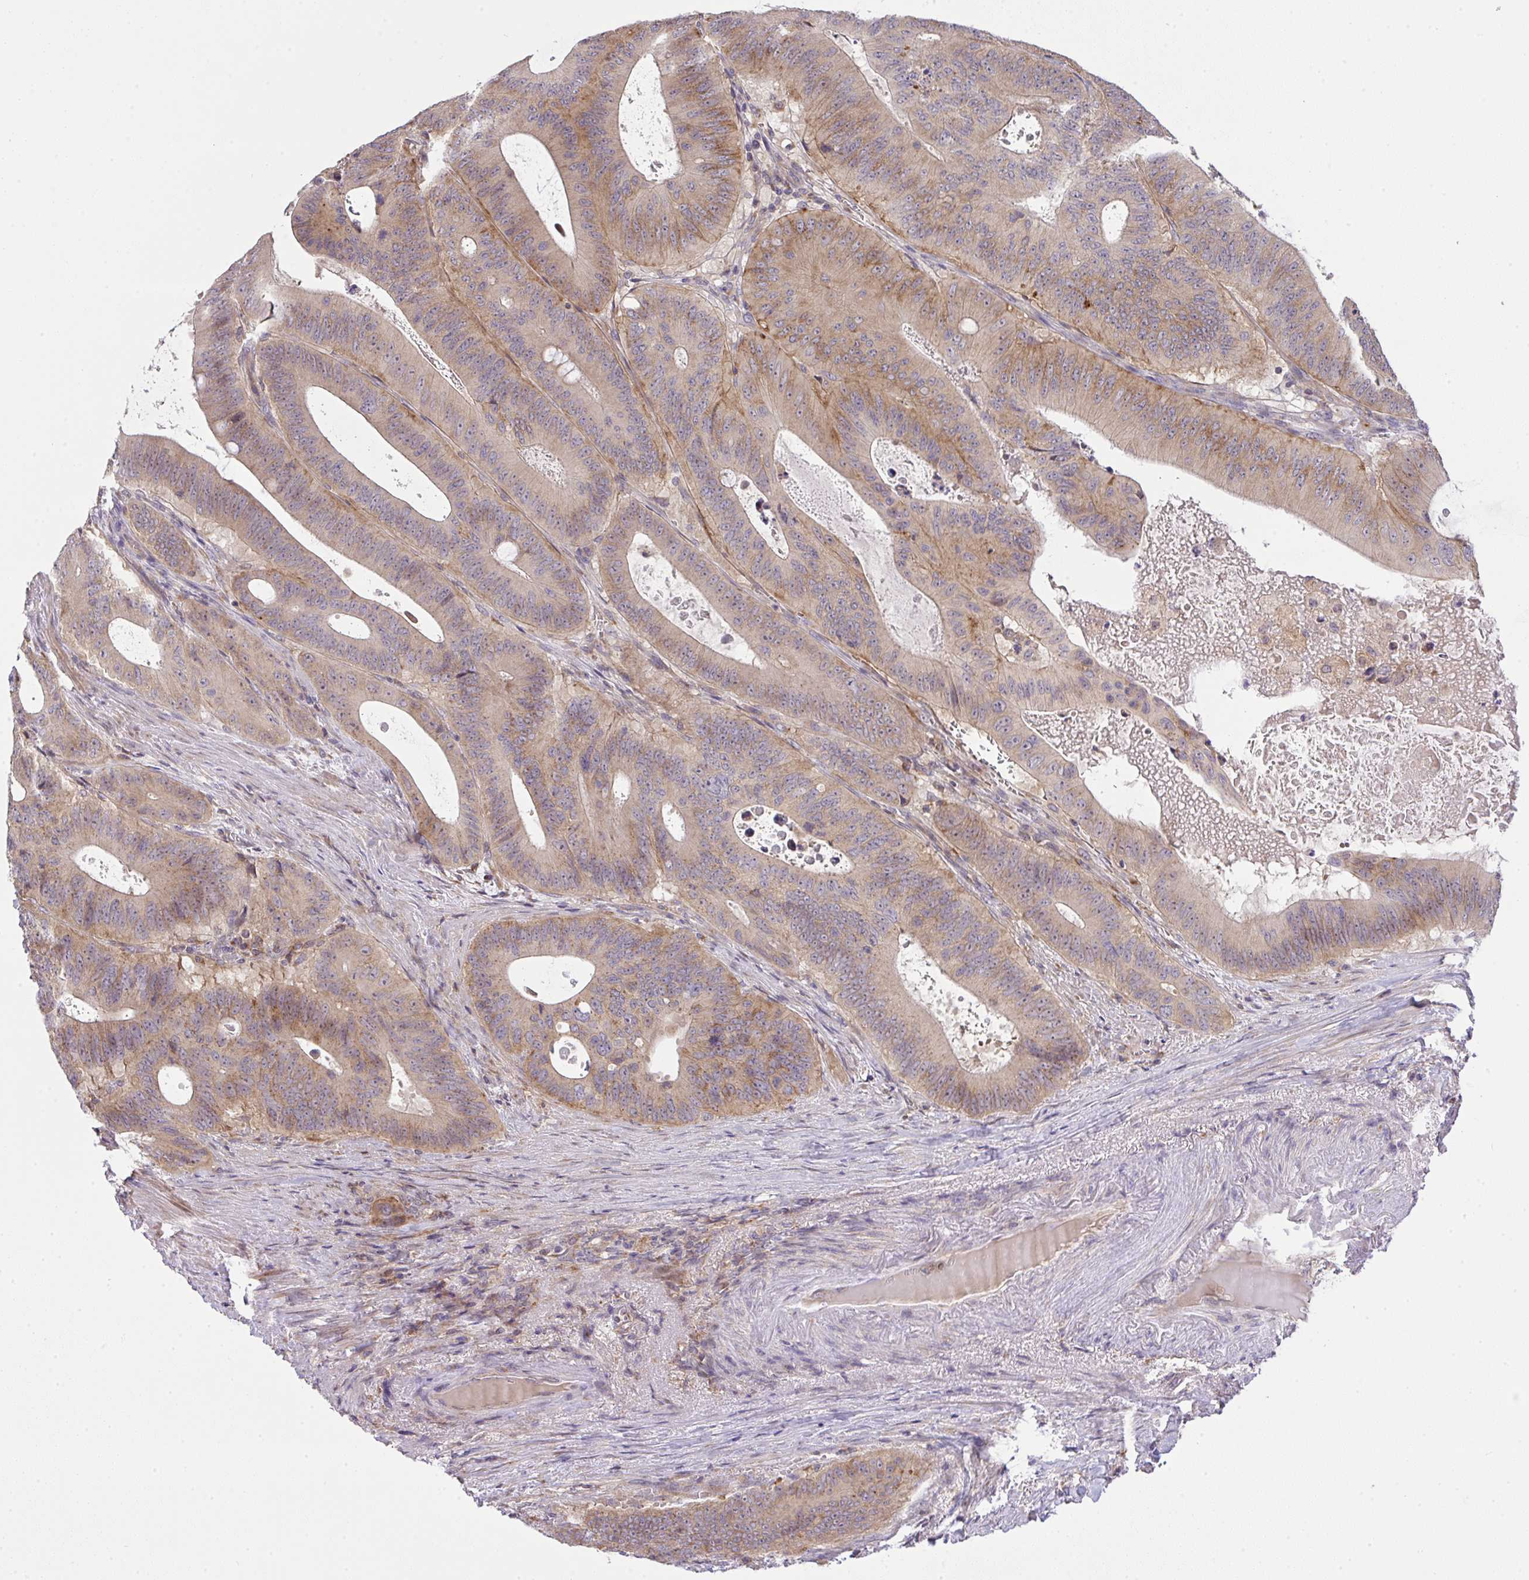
{"staining": {"intensity": "moderate", "quantity": "25%-75%", "location": "cytoplasmic/membranous"}, "tissue": "colorectal cancer", "cell_type": "Tumor cells", "image_type": "cancer", "snomed": [{"axis": "morphology", "description": "Adenocarcinoma, NOS"}, {"axis": "topography", "description": "Colon"}], "caption": "IHC photomicrograph of neoplastic tissue: human colorectal cancer (adenocarcinoma) stained using IHC exhibits medium levels of moderate protein expression localized specifically in the cytoplasmic/membranous of tumor cells, appearing as a cytoplasmic/membranous brown color.", "gene": "SLC9A6", "patient": {"sex": "male", "age": 62}}